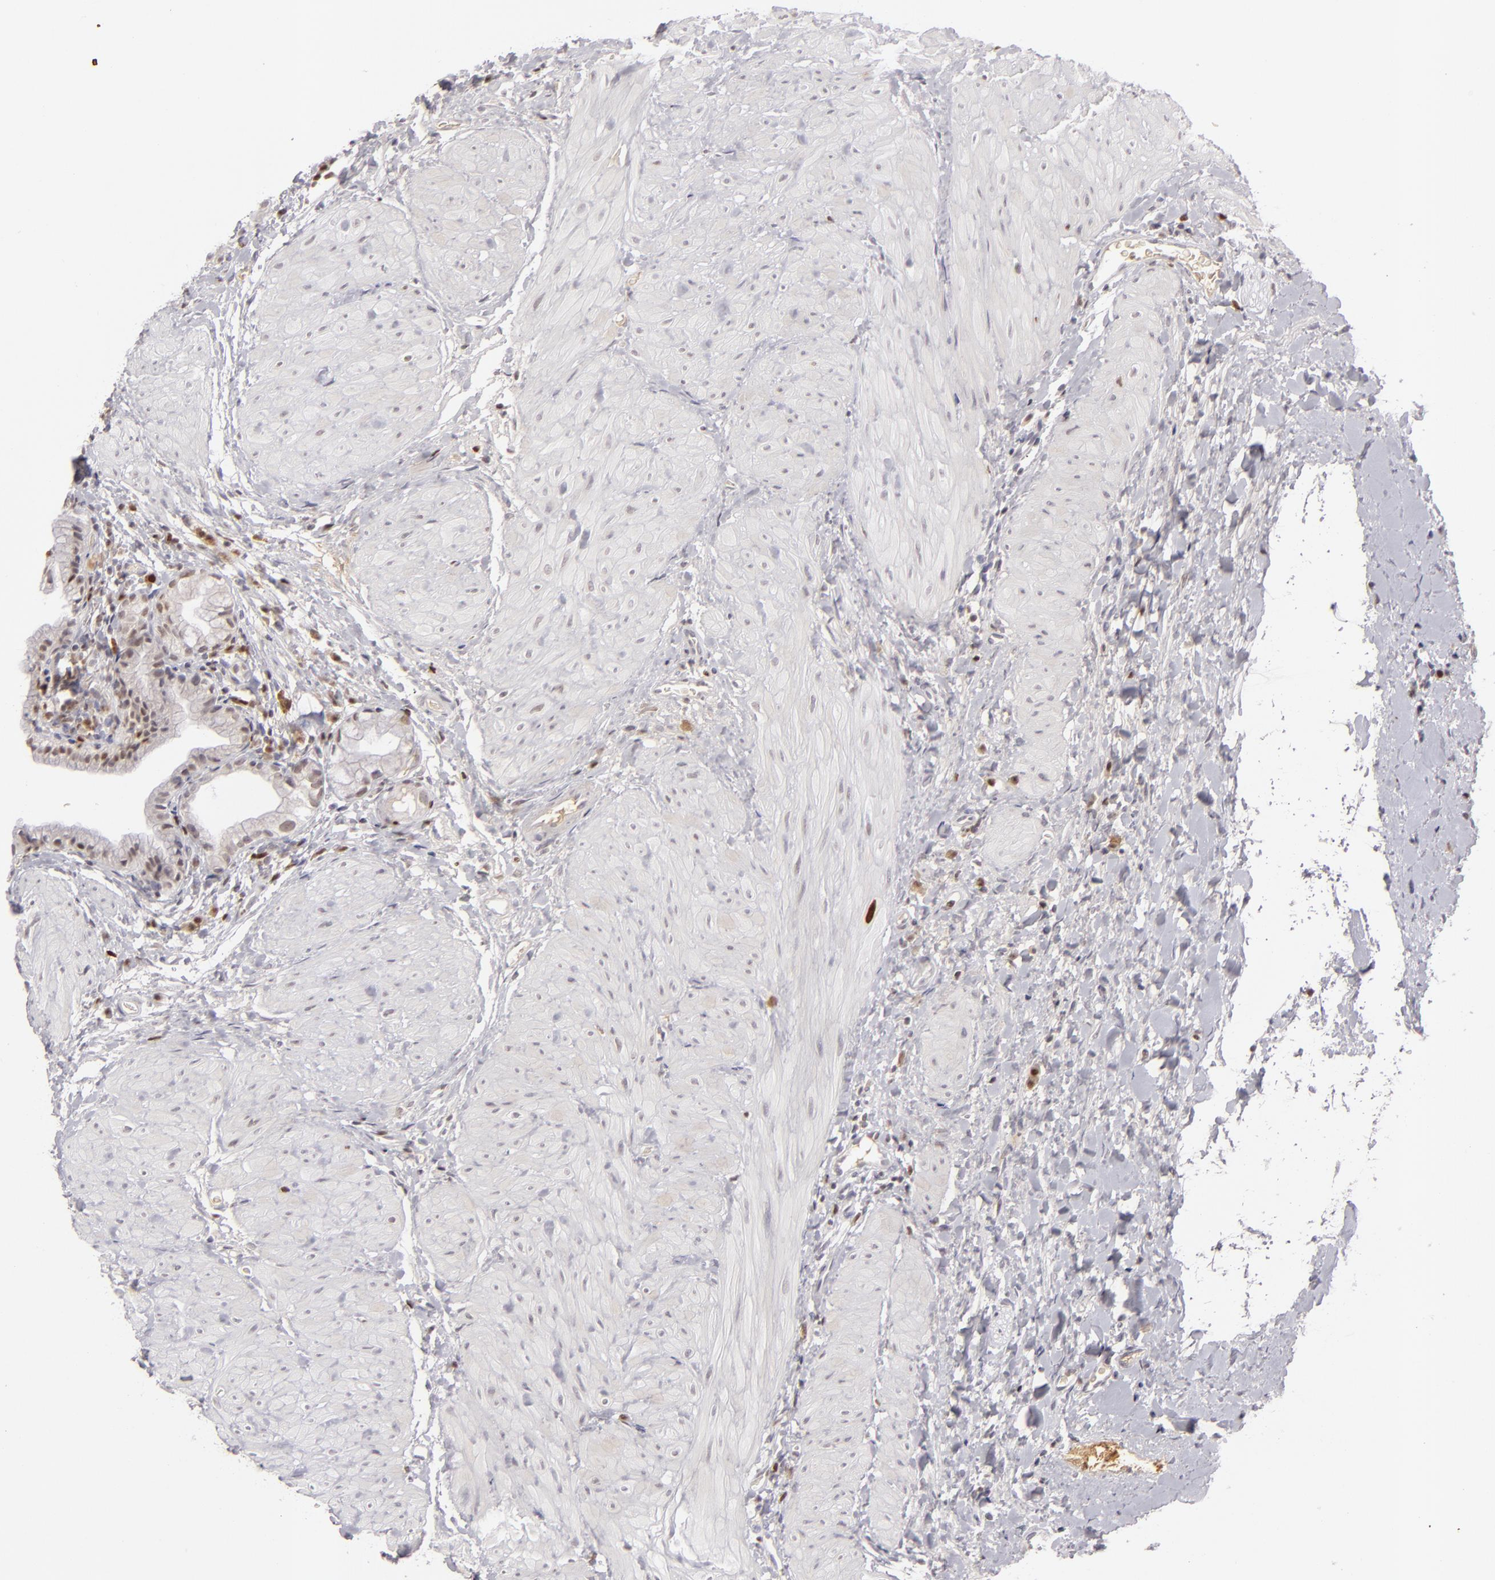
{"staining": {"intensity": "weak", "quantity": ">75%", "location": "nuclear"}, "tissue": "gallbladder", "cell_type": "Glandular cells", "image_type": "normal", "snomed": [{"axis": "morphology", "description": "Normal tissue, NOS"}, {"axis": "morphology", "description": "Inflammation, NOS"}, {"axis": "topography", "description": "Gallbladder"}], "caption": "A low amount of weak nuclear staining is seen in approximately >75% of glandular cells in benign gallbladder. (Brightfield microscopy of DAB IHC at high magnification).", "gene": "FEN1", "patient": {"sex": "male", "age": 66}}